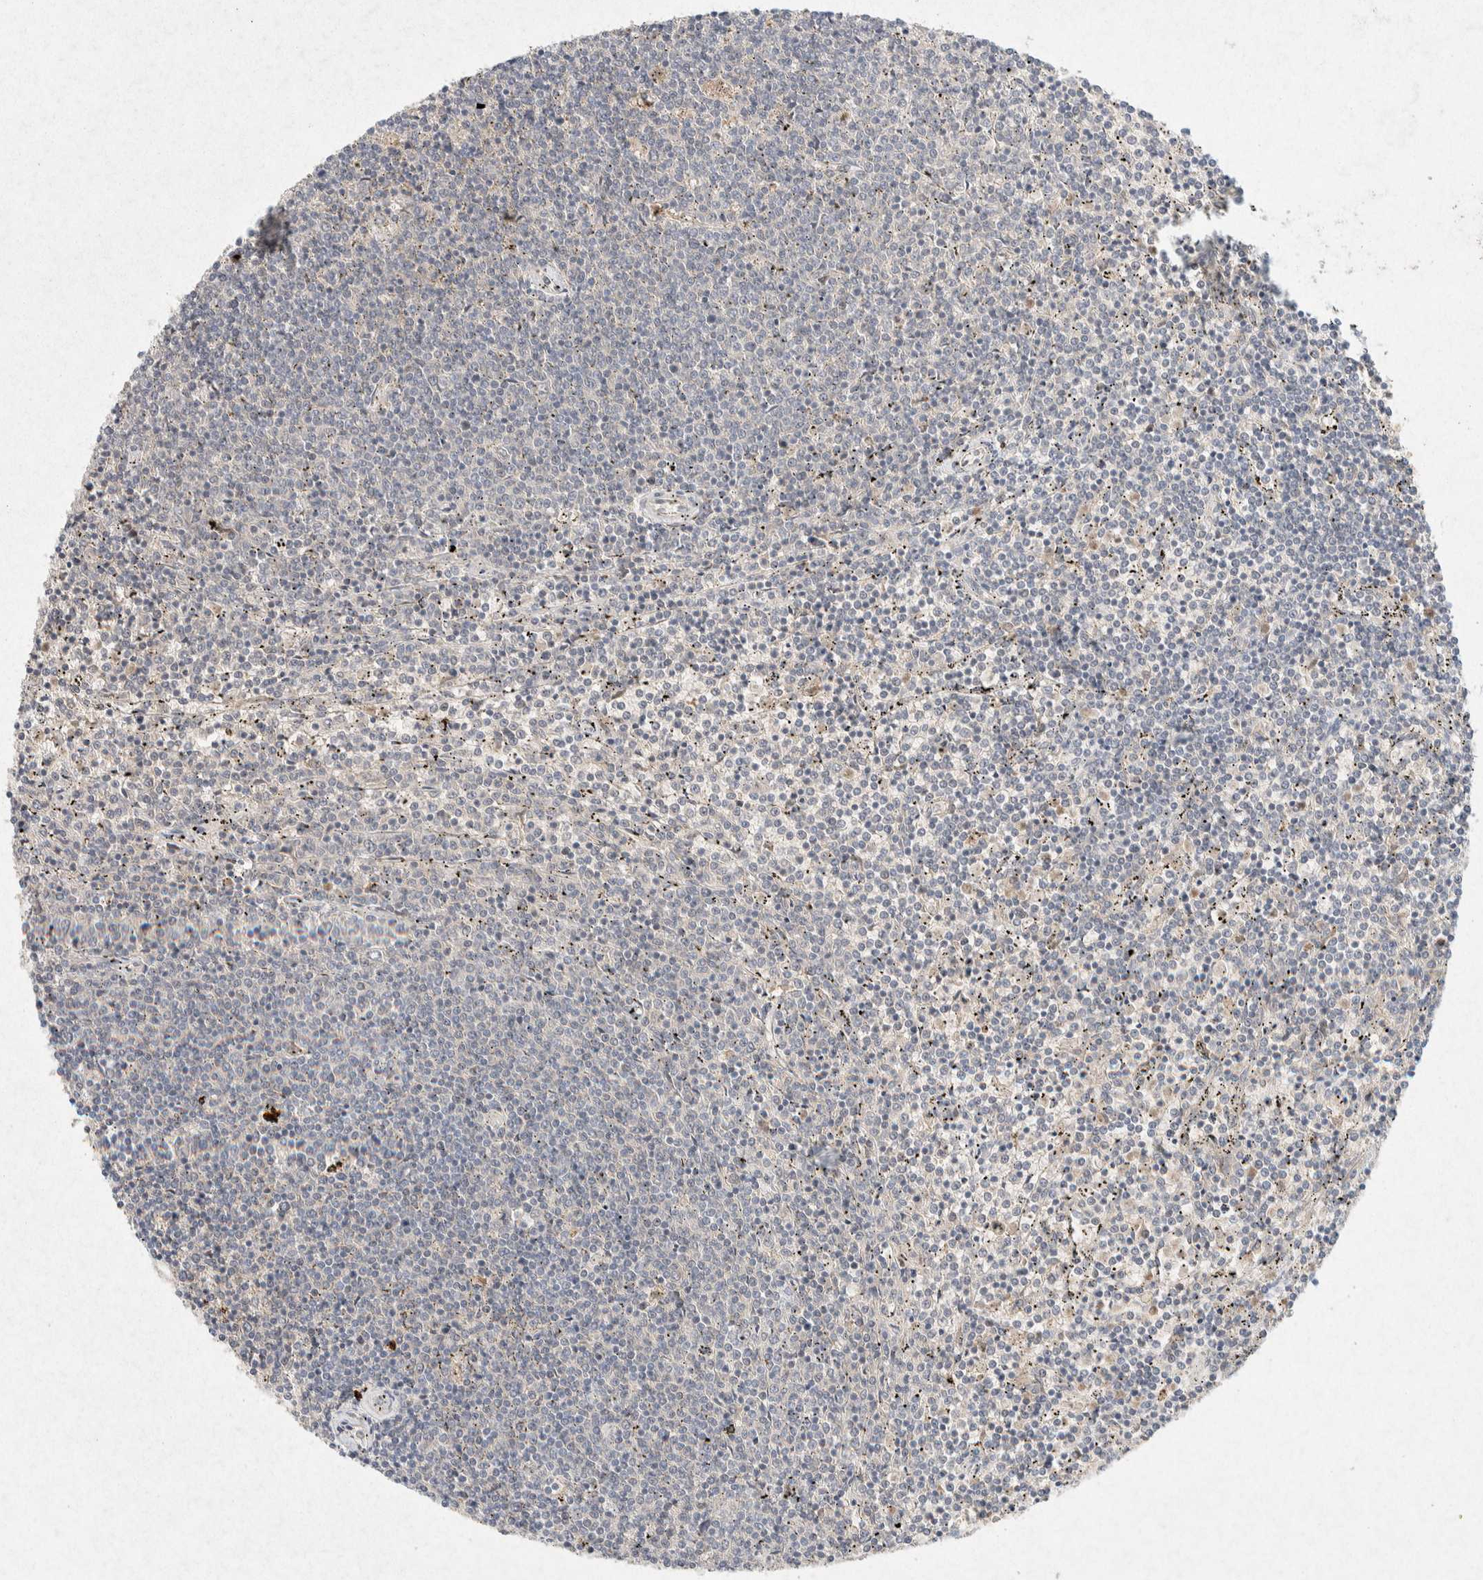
{"staining": {"intensity": "negative", "quantity": "none", "location": "none"}, "tissue": "lymphoma", "cell_type": "Tumor cells", "image_type": "cancer", "snomed": [{"axis": "morphology", "description": "Malignant lymphoma, non-Hodgkin's type, Low grade"}, {"axis": "topography", "description": "Spleen"}], "caption": "A photomicrograph of malignant lymphoma, non-Hodgkin's type (low-grade) stained for a protein shows no brown staining in tumor cells.", "gene": "GNAI1", "patient": {"sex": "female", "age": 50}}